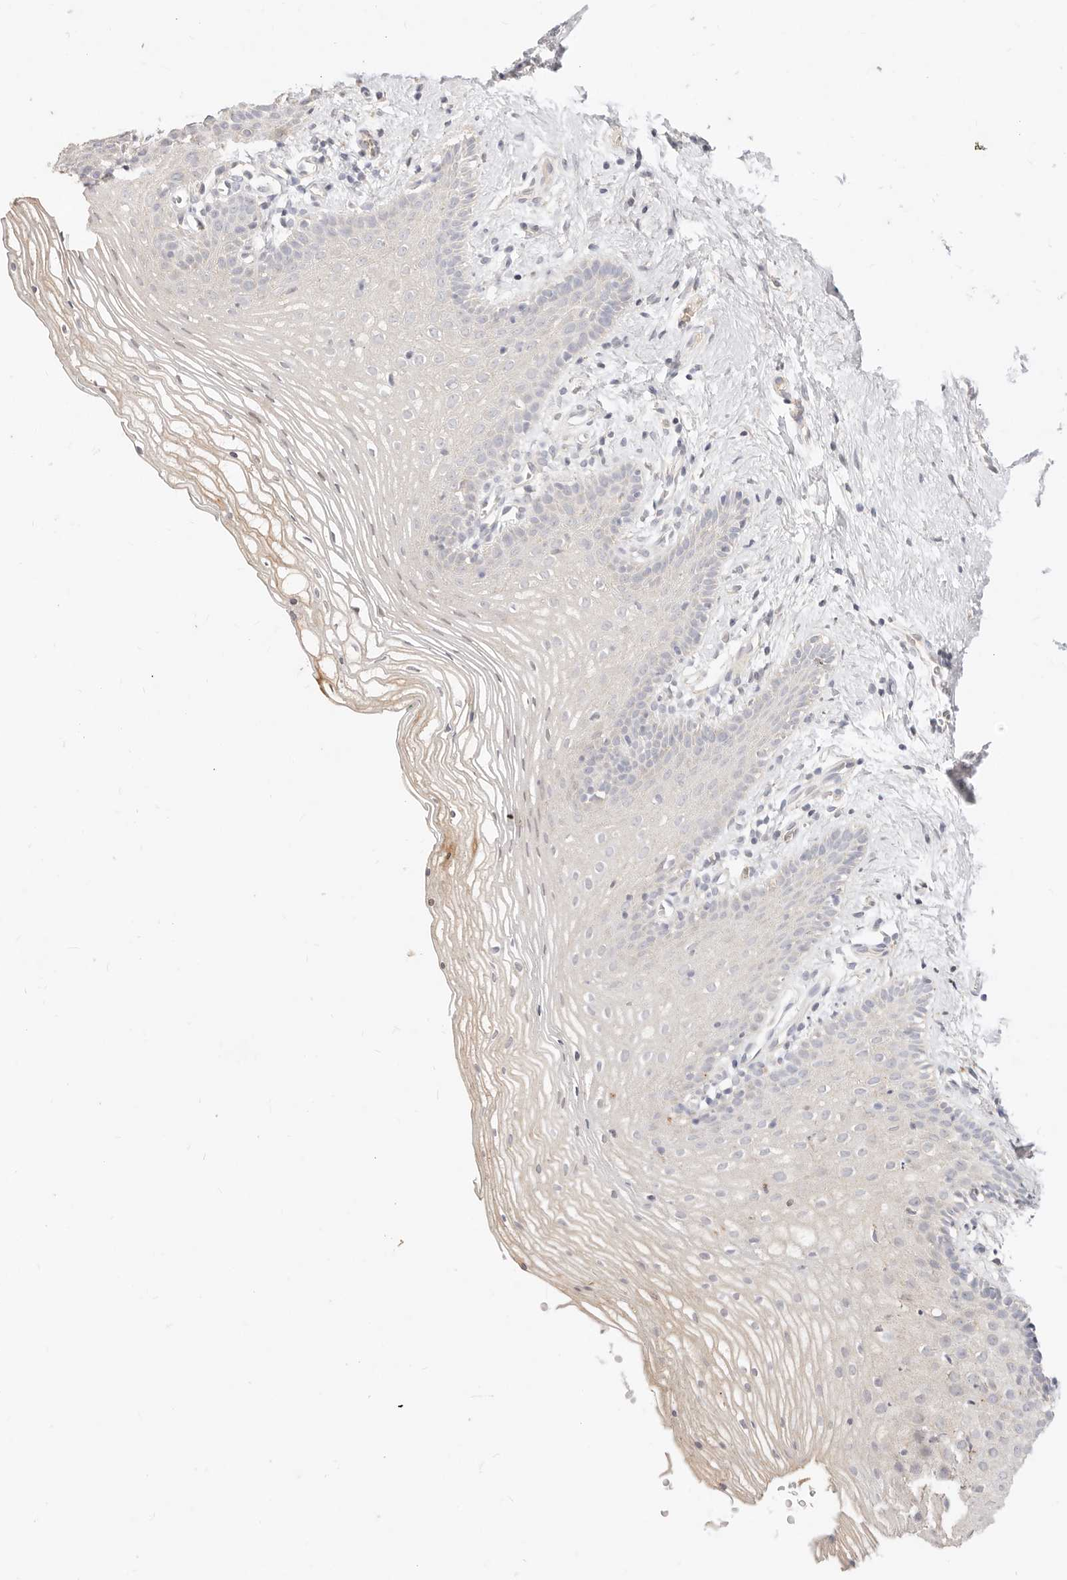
{"staining": {"intensity": "negative", "quantity": "none", "location": "none"}, "tissue": "vagina", "cell_type": "Squamous epithelial cells", "image_type": "normal", "snomed": [{"axis": "morphology", "description": "Normal tissue, NOS"}, {"axis": "topography", "description": "Vagina"}], "caption": "A photomicrograph of human vagina is negative for staining in squamous epithelial cells. (Stains: DAB immunohistochemistry with hematoxylin counter stain, Microscopy: brightfield microscopy at high magnification).", "gene": "ACOX1", "patient": {"sex": "female", "age": 32}}